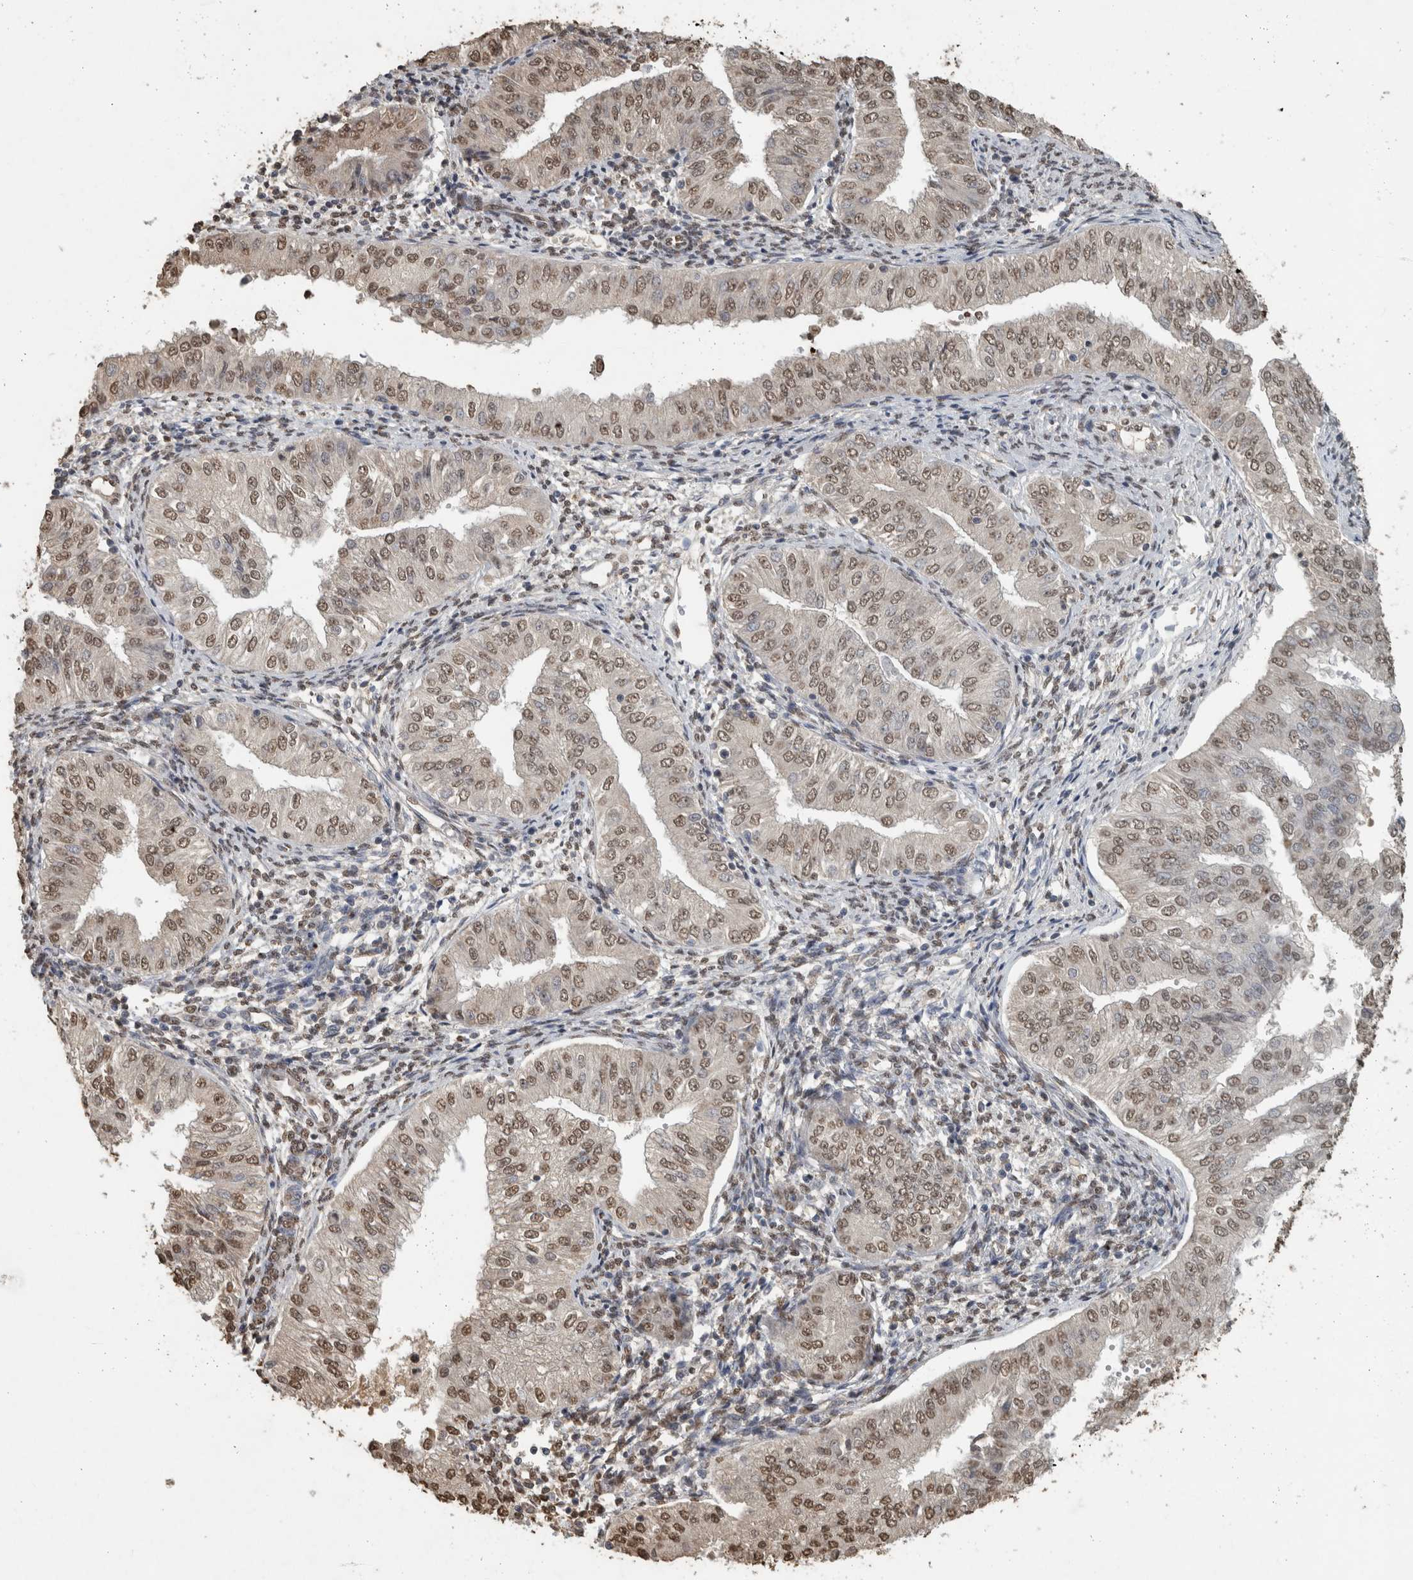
{"staining": {"intensity": "moderate", "quantity": ">75%", "location": "nuclear"}, "tissue": "endometrial cancer", "cell_type": "Tumor cells", "image_type": "cancer", "snomed": [{"axis": "morphology", "description": "Normal tissue, NOS"}, {"axis": "morphology", "description": "Adenocarcinoma, NOS"}, {"axis": "topography", "description": "Endometrium"}], "caption": "Immunohistochemical staining of human endometrial cancer reveals medium levels of moderate nuclear protein positivity in about >75% of tumor cells. The protein is stained brown, and the nuclei are stained in blue (DAB (3,3'-diaminobenzidine) IHC with brightfield microscopy, high magnification).", "gene": "HAND2", "patient": {"sex": "female", "age": 53}}